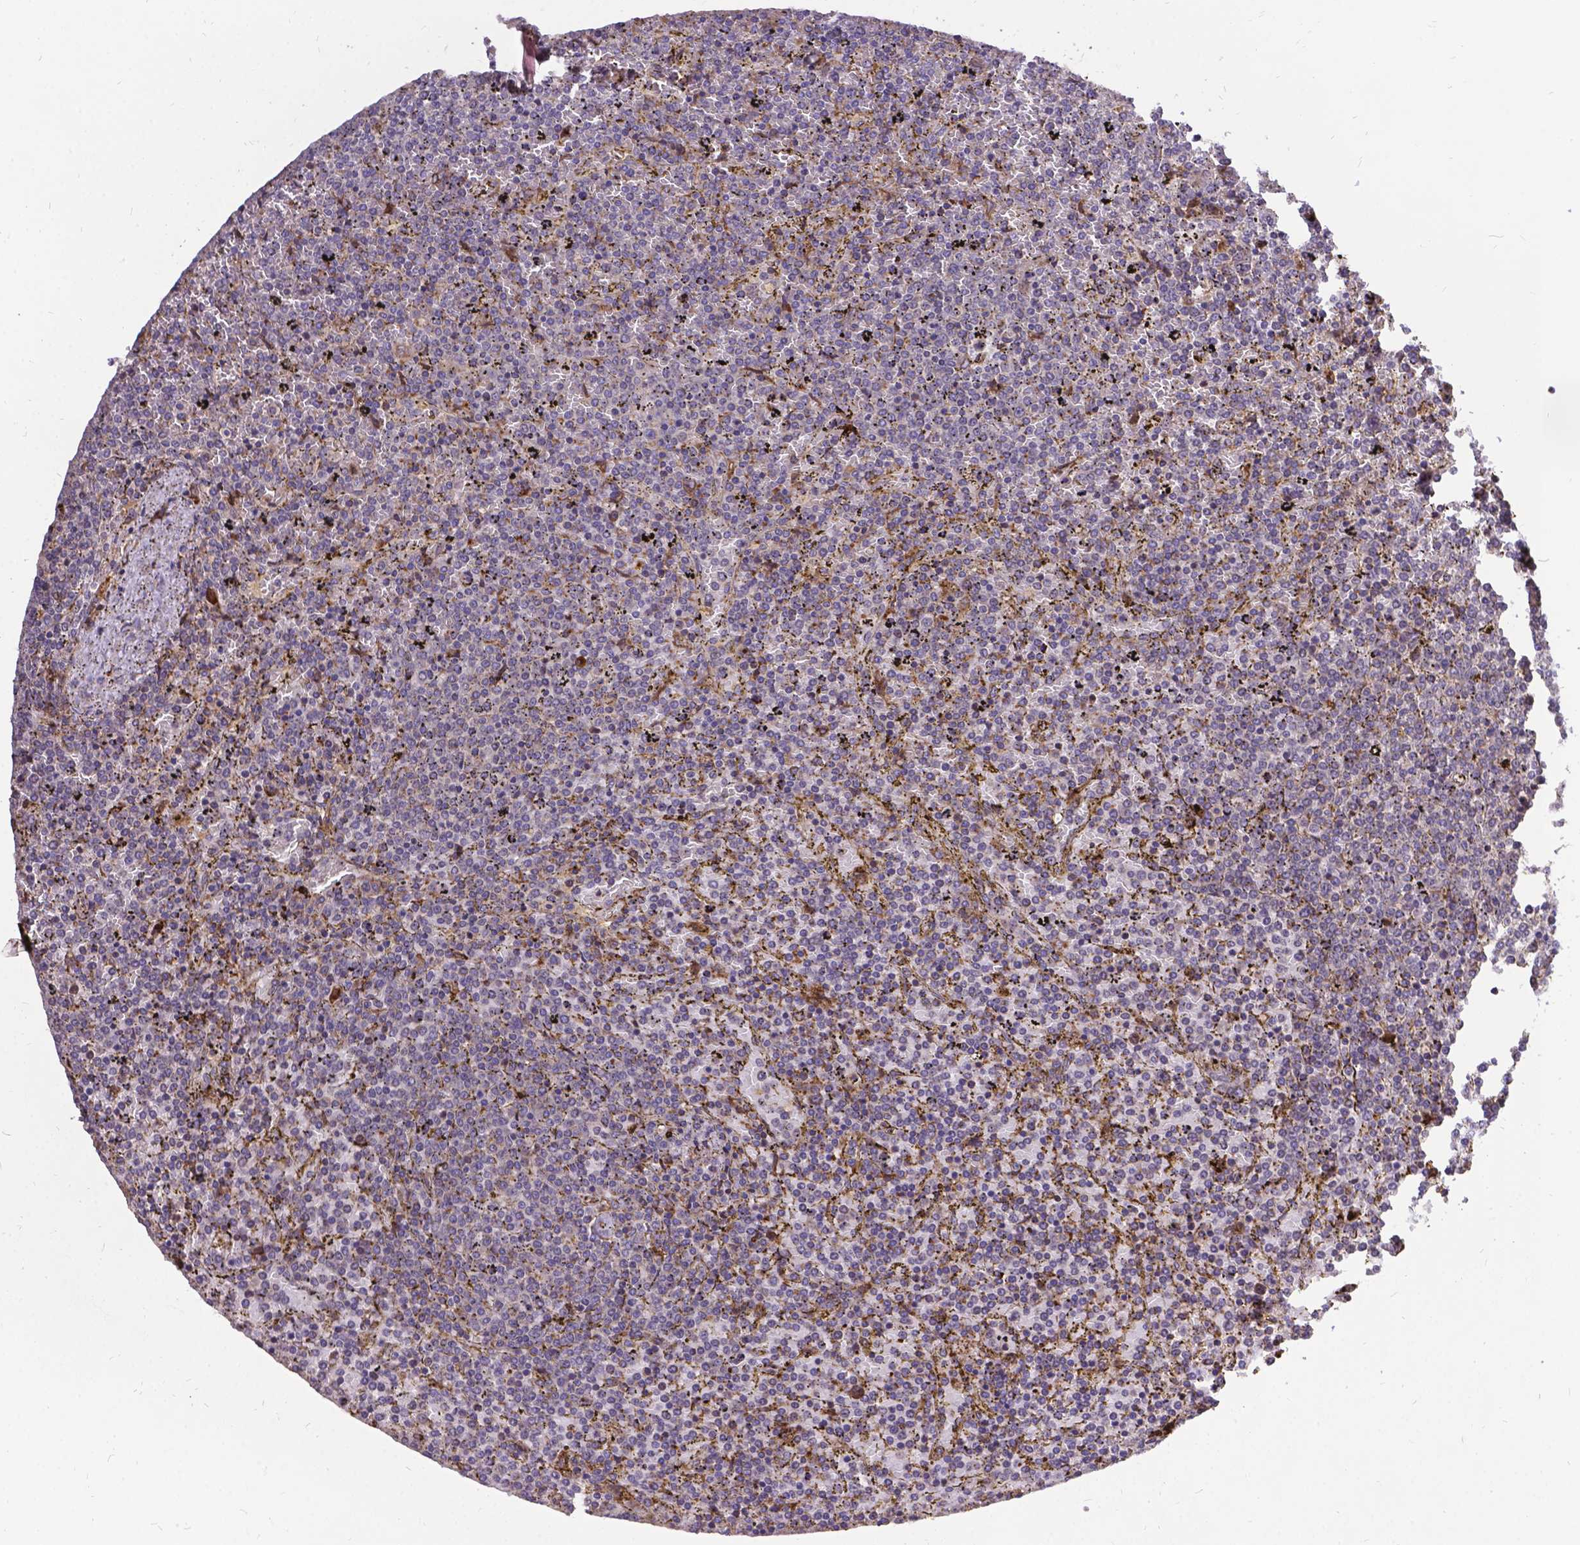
{"staining": {"intensity": "negative", "quantity": "none", "location": "none"}, "tissue": "lymphoma", "cell_type": "Tumor cells", "image_type": "cancer", "snomed": [{"axis": "morphology", "description": "Malignant lymphoma, non-Hodgkin's type, Low grade"}, {"axis": "topography", "description": "Spleen"}], "caption": "A high-resolution micrograph shows IHC staining of lymphoma, which reveals no significant expression in tumor cells.", "gene": "DENND6A", "patient": {"sex": "female", "age": 77}}